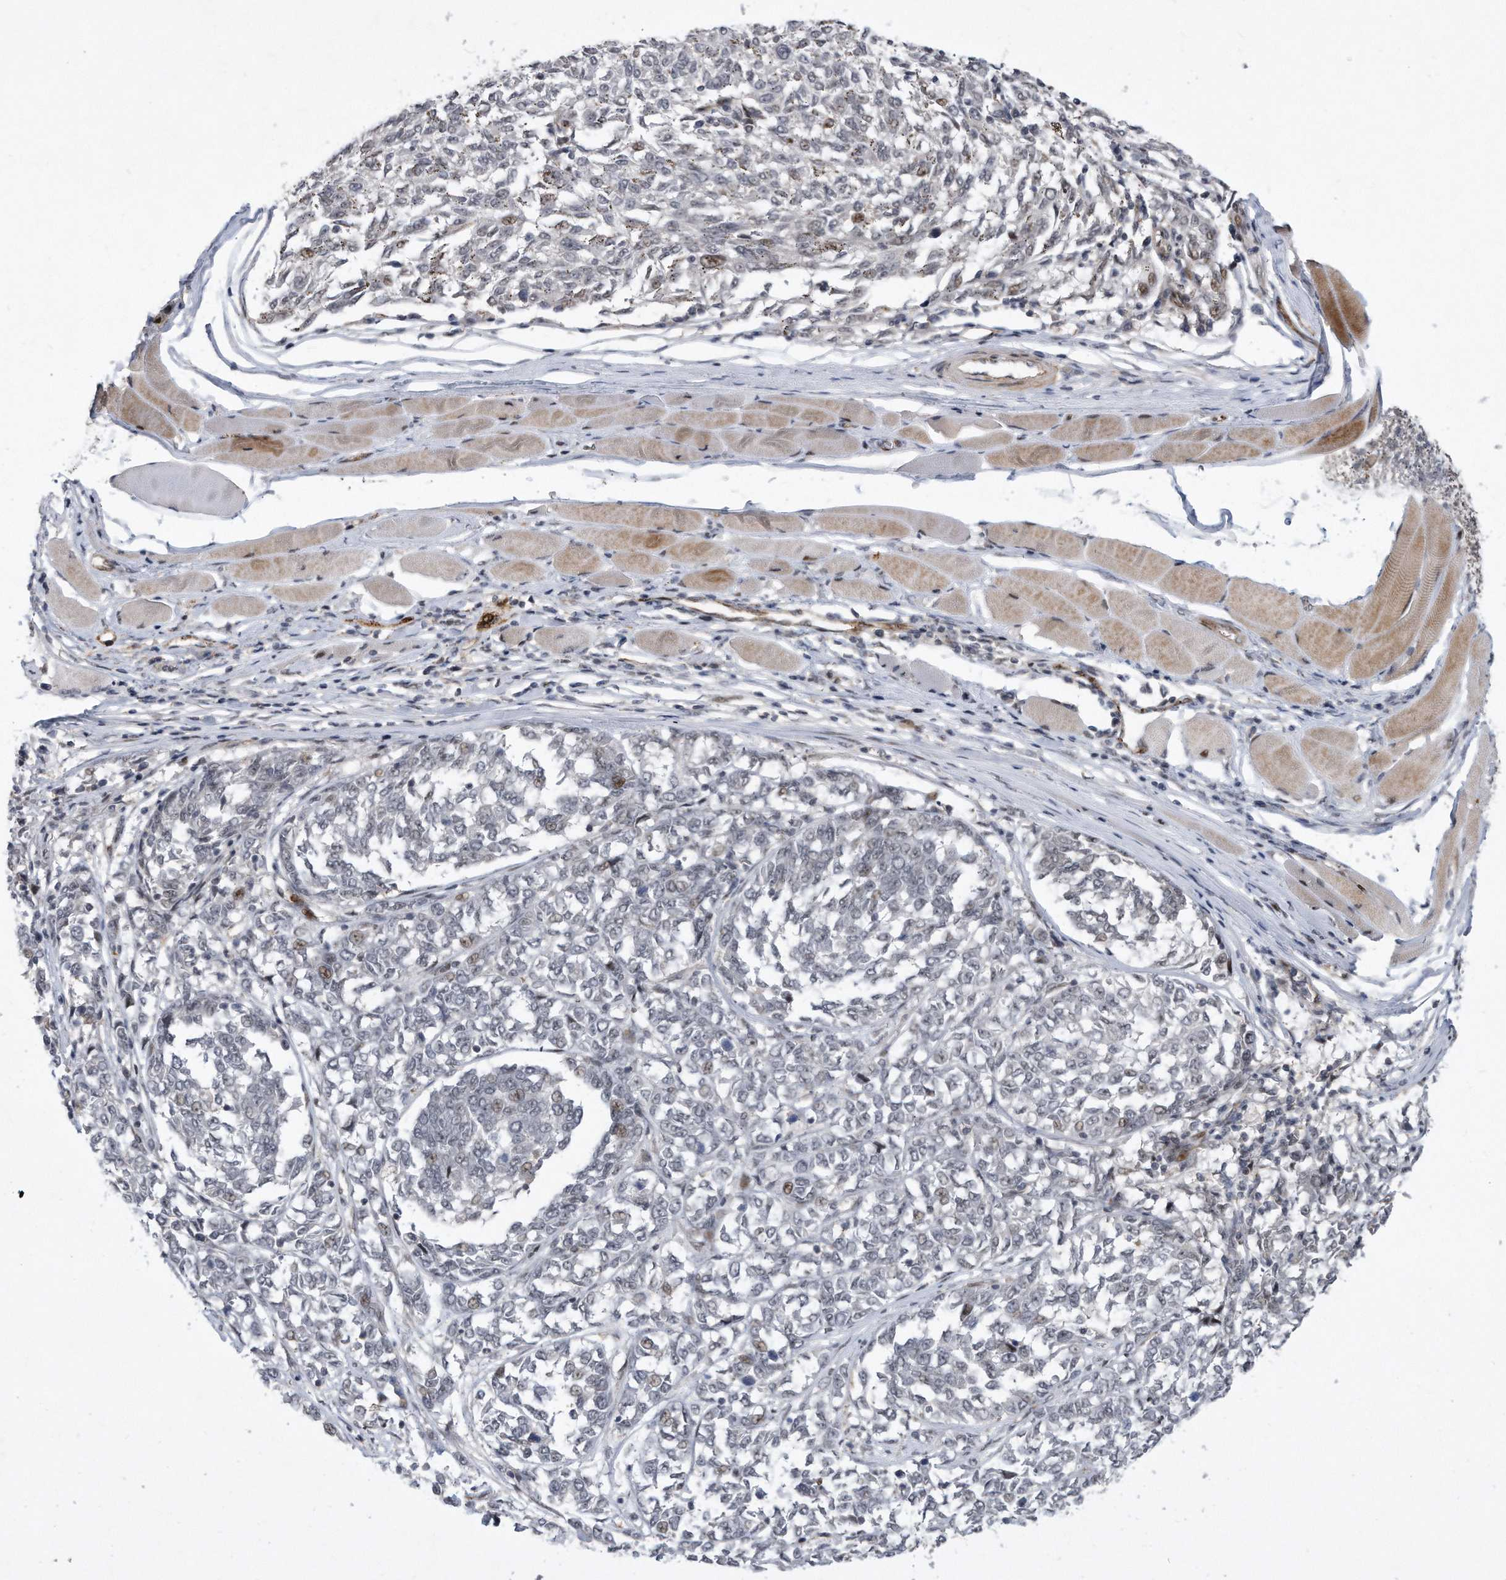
{"staining": {"intensity": "weak", "quantity": "<25%", "location": "nuclear"}, "tissue": "melanoma", "cell_type": "Tumor cells", "image_type": "cancer", "snomed": [{"axis": "morphology", "description": "Malignant melanoma, NOS"}, {"axis": "topography", "description": "Skin"}], "caption": "High power microscopy photomicrograph of an IHC photomicrograph of melanoma, revealing no significant positivity in tumor cells.", "gene": "PGBD2", "patient": {"sex": "female", "age": 72}}